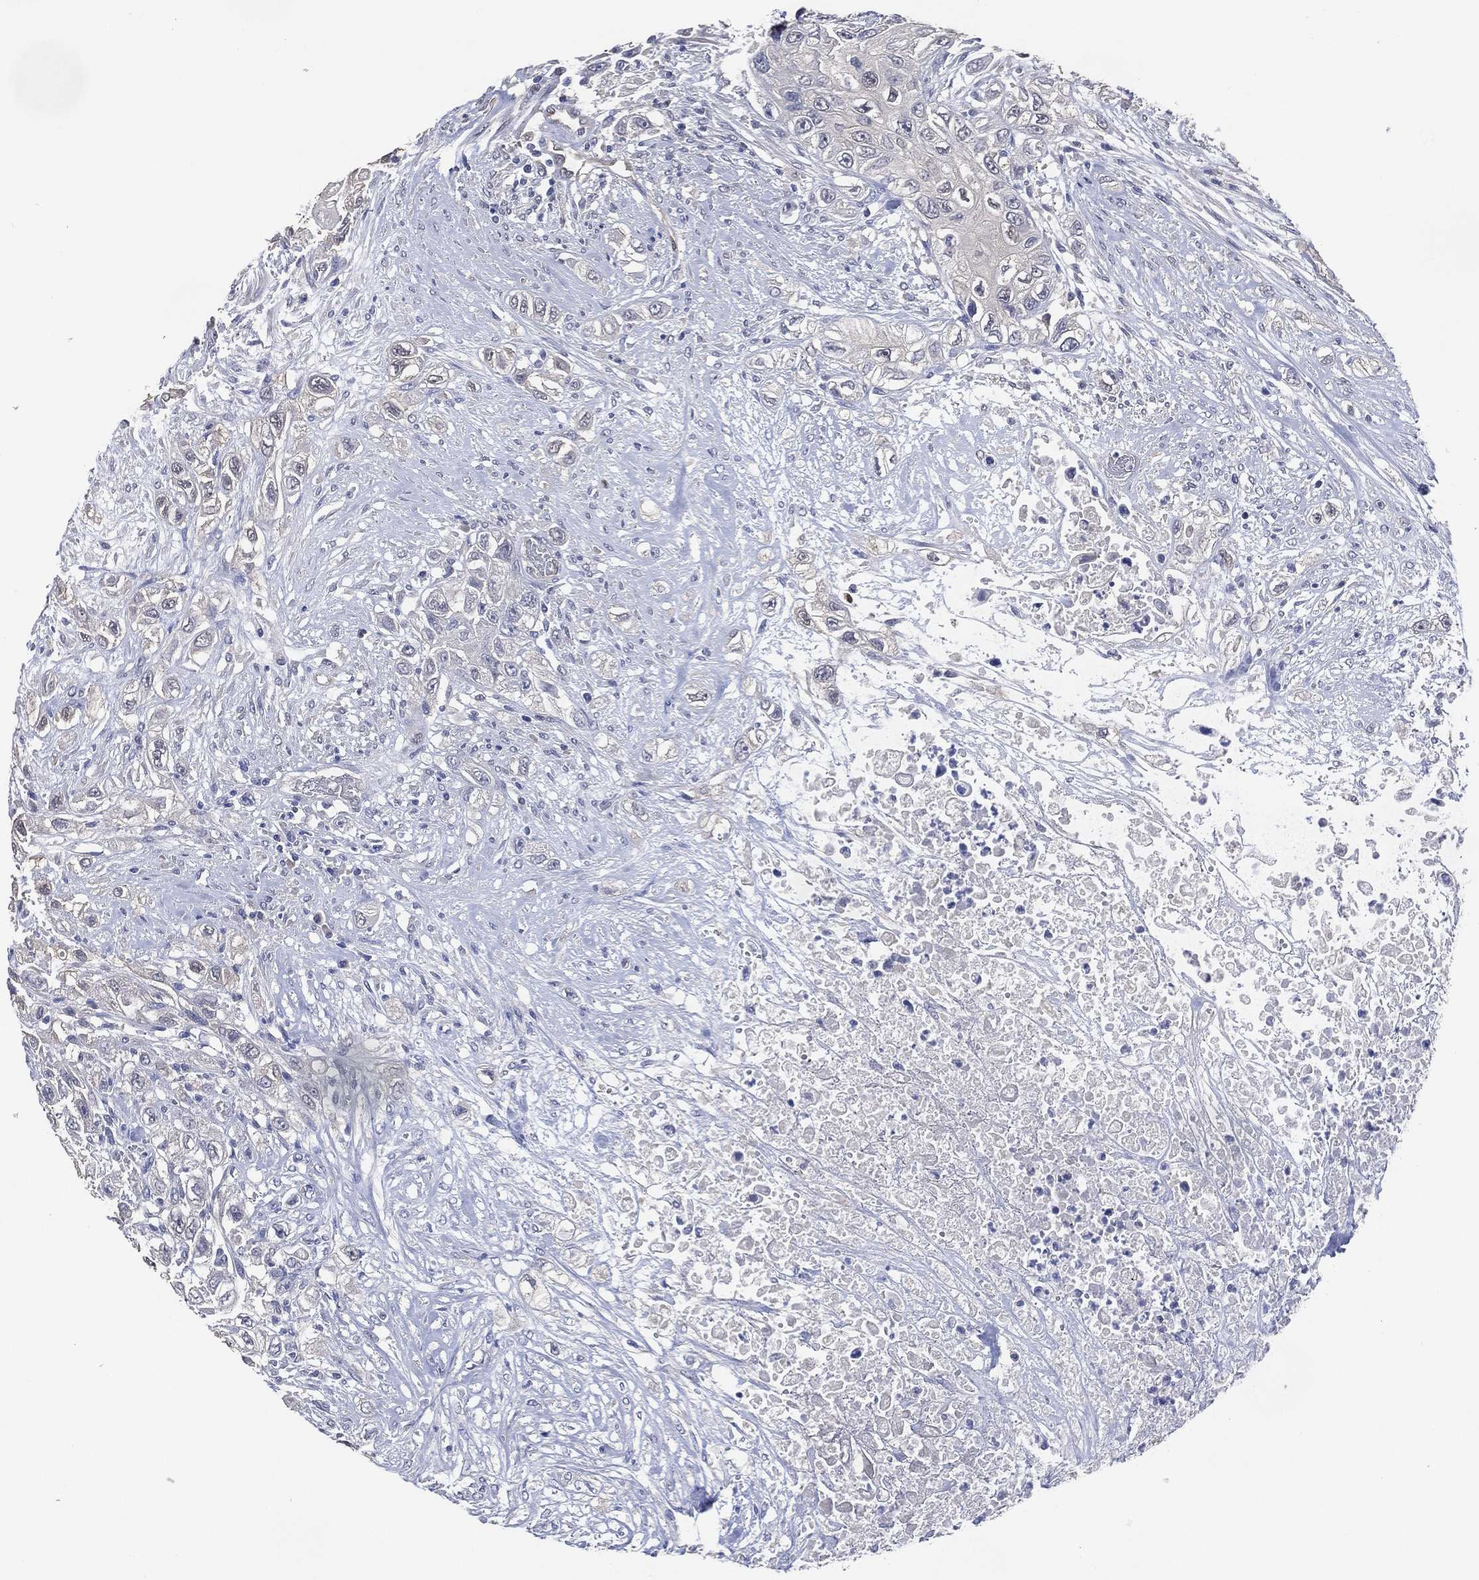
{"staining": {"intensity": "negative", "quantity": "none", "location": "none"}, "tissue": "urothelial cancer", "cell_type": "Tumor cells", "image_type": "cancer", "snomed": [{"axis": "morphology", "description": "Urothelial carcinoma, High grade"}, {"axis": "topography", "description": "Urinary bladder"}], "caption": "Tumor cells are negative for protein expression in human high-grade urothelial carcinoma.", "gene": "AK1", "patient": {"sex": "female", "age": 56}}